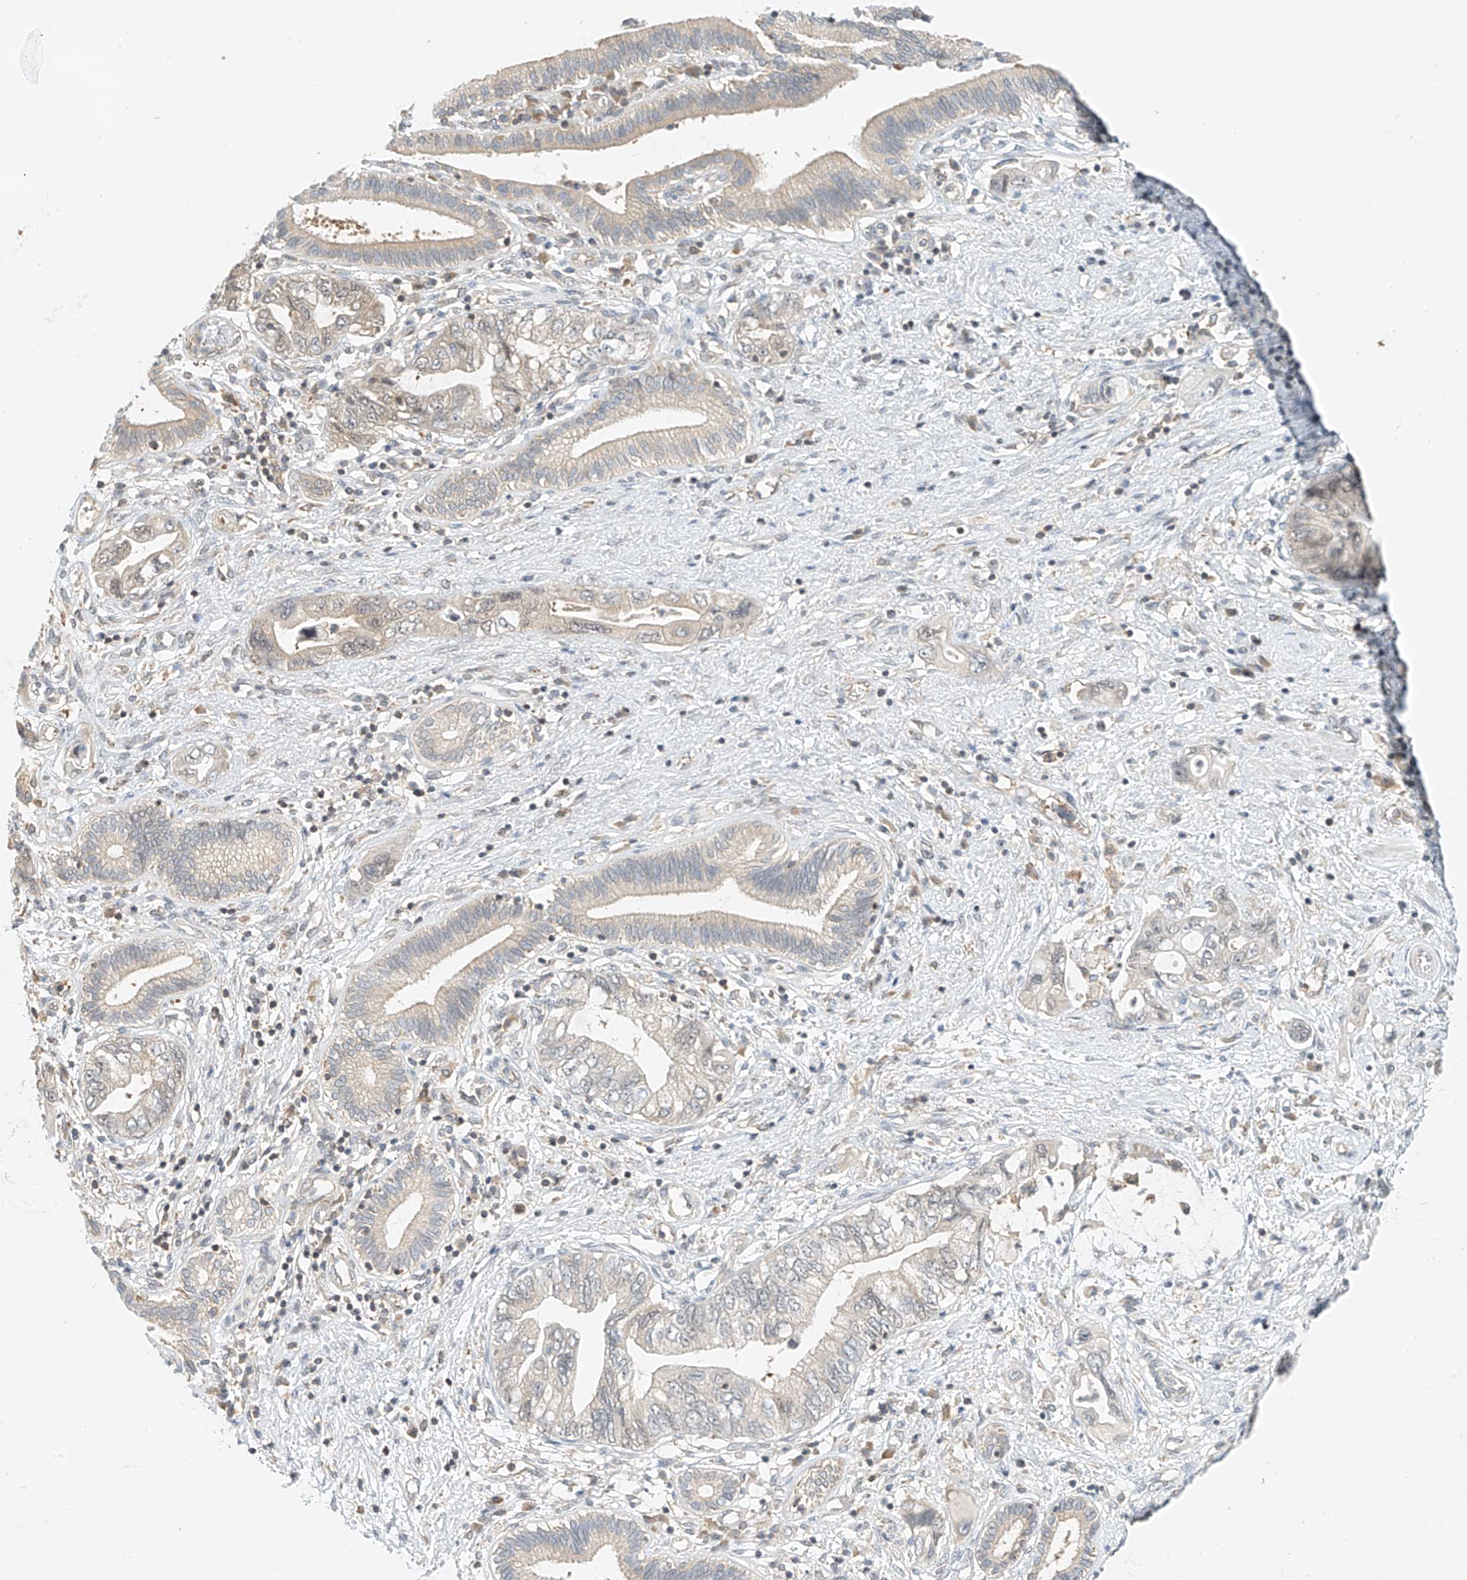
{"staining": {"intensity": "weak", "quantity": "25%-75%", "location": "cytoplasmic/membranous"}, "tissue": "pancreatic cancer", "cell_type": "Tumor cells", "image_type": "cancer", "snomed": [{"axis": "morphology", "description": "Adenocarcinoma, NOS"}, {"axis": "topography", "description": "Pancreas"}], "caption": "This is an image of IHC staining of adenocarcinoma (pancreatic), which shows weak staining in the cytoplasmic/membranous of tumor cells.", "gene": "PPA2", "patient": {"sex": "female", "age": 73}}